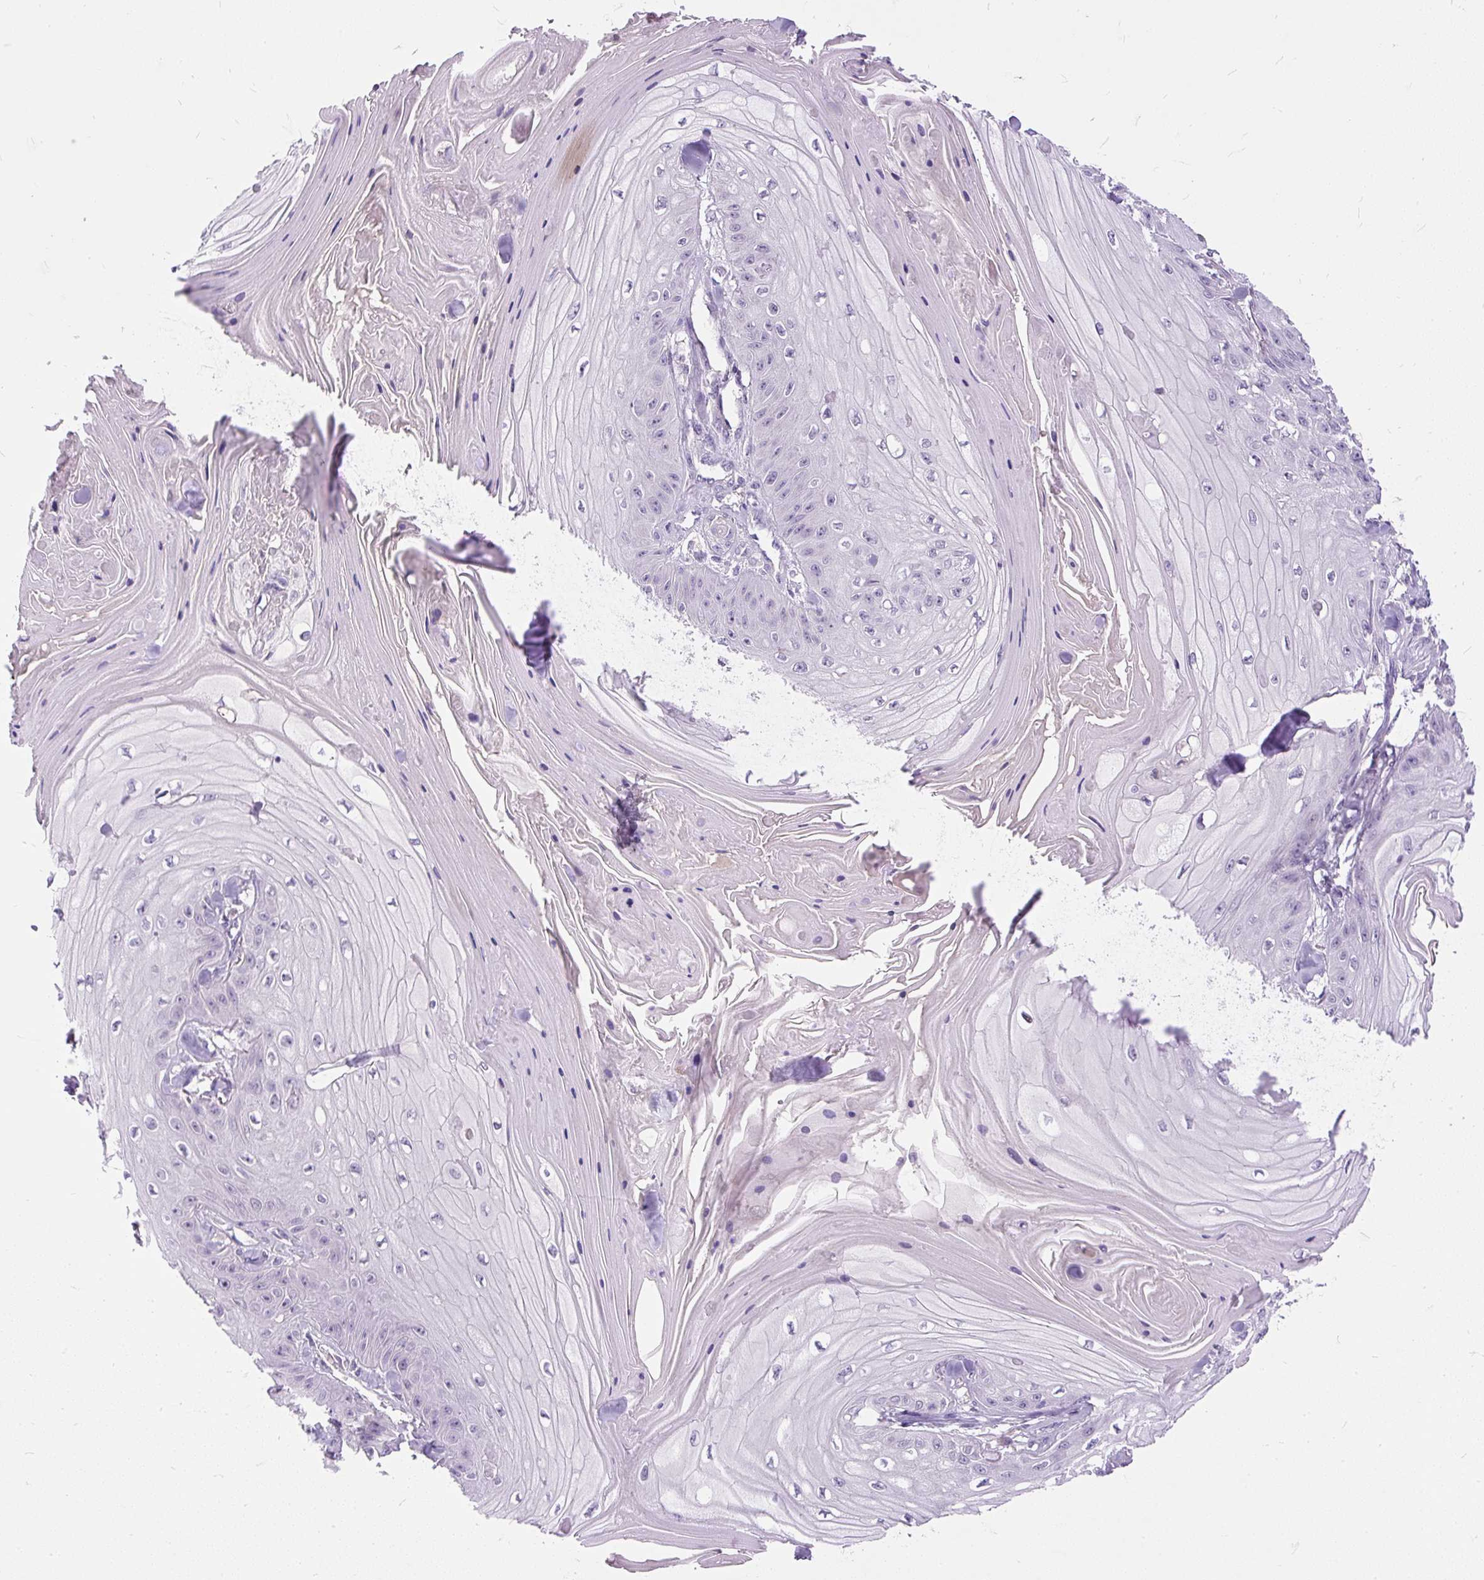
{"staining": {"intensity": "negative", "quantity": "none", "location": "none"}, "tissue": "skin cancer", "cell_type": "Tumor cells", "image_type": "cancer", "snomed": [{"axis": "morphology", "description": "Squamous cell carcinoma, NOS"}, {"axis": "topography", "description": "Skin"}], "caption": "The histopathology image displays no significant staining in tumor cells of squamous cell carcinoma (skin).", "gene": "KRTAP20-3", "patient": {"sex": "male", "age": 74}}